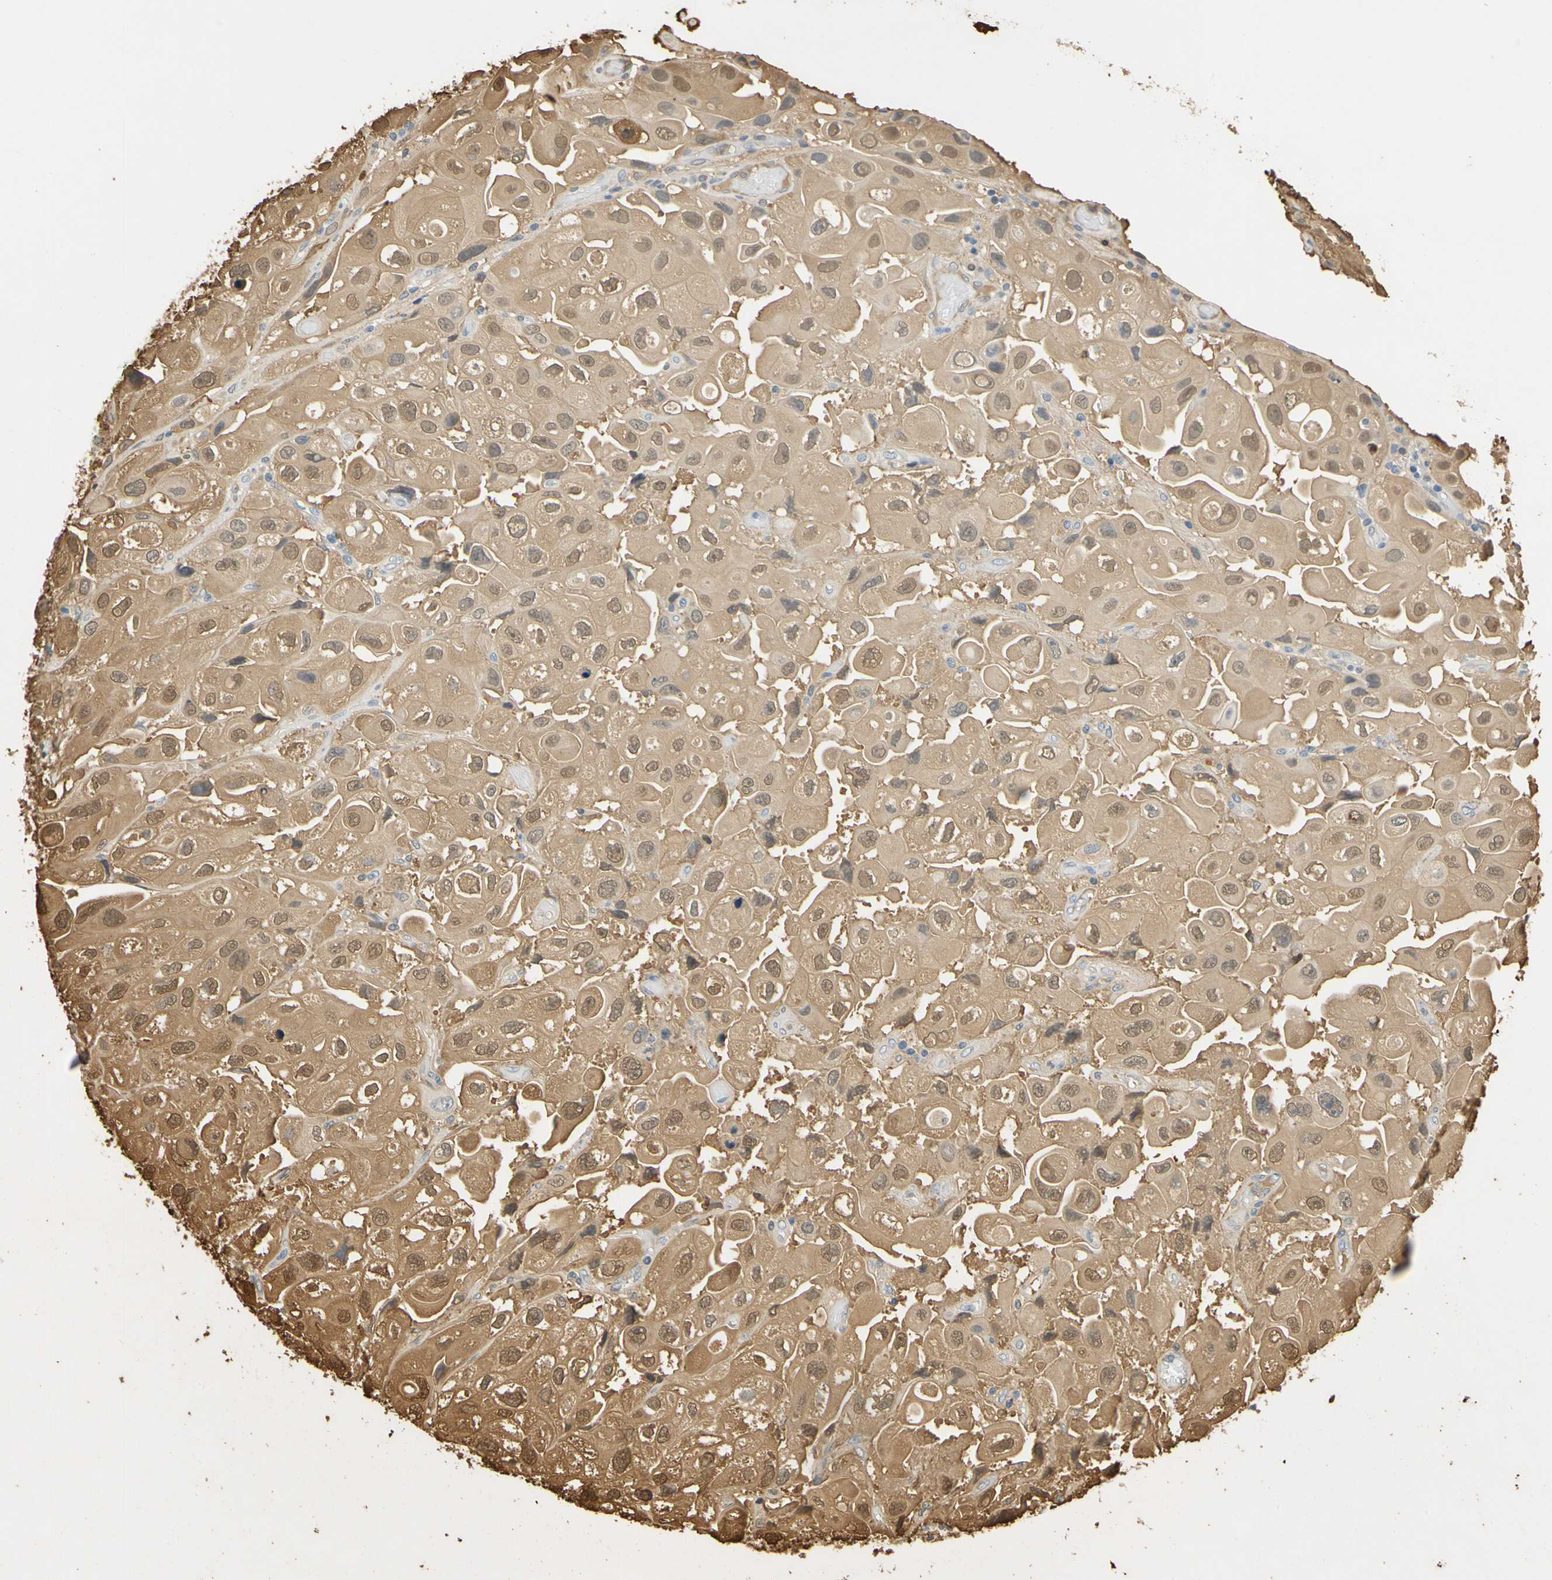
{"staining": {"intensity": "moderate", "quantity": ">75%", "location": "cytoplasmic/membranous,nuclear"}, "tissue": "urothelial cancer", "cell_type": "Tumor cells", "image_type": "cancer", "snomed": [{"axis": "morphology", "description": "Urothelial carcinoma, High grade"}, {"axis": "topography", "description": "Urinary bladder"}], "caption": "Urothelial carcinoma (high-grade) stained with a brown dye shows moderate cytoplasmic/membranous and nuclear positive staining in approximately >75% of tumor cells.", "gene": "S100A6", "patient": {"sex": "female", "age": 64}}